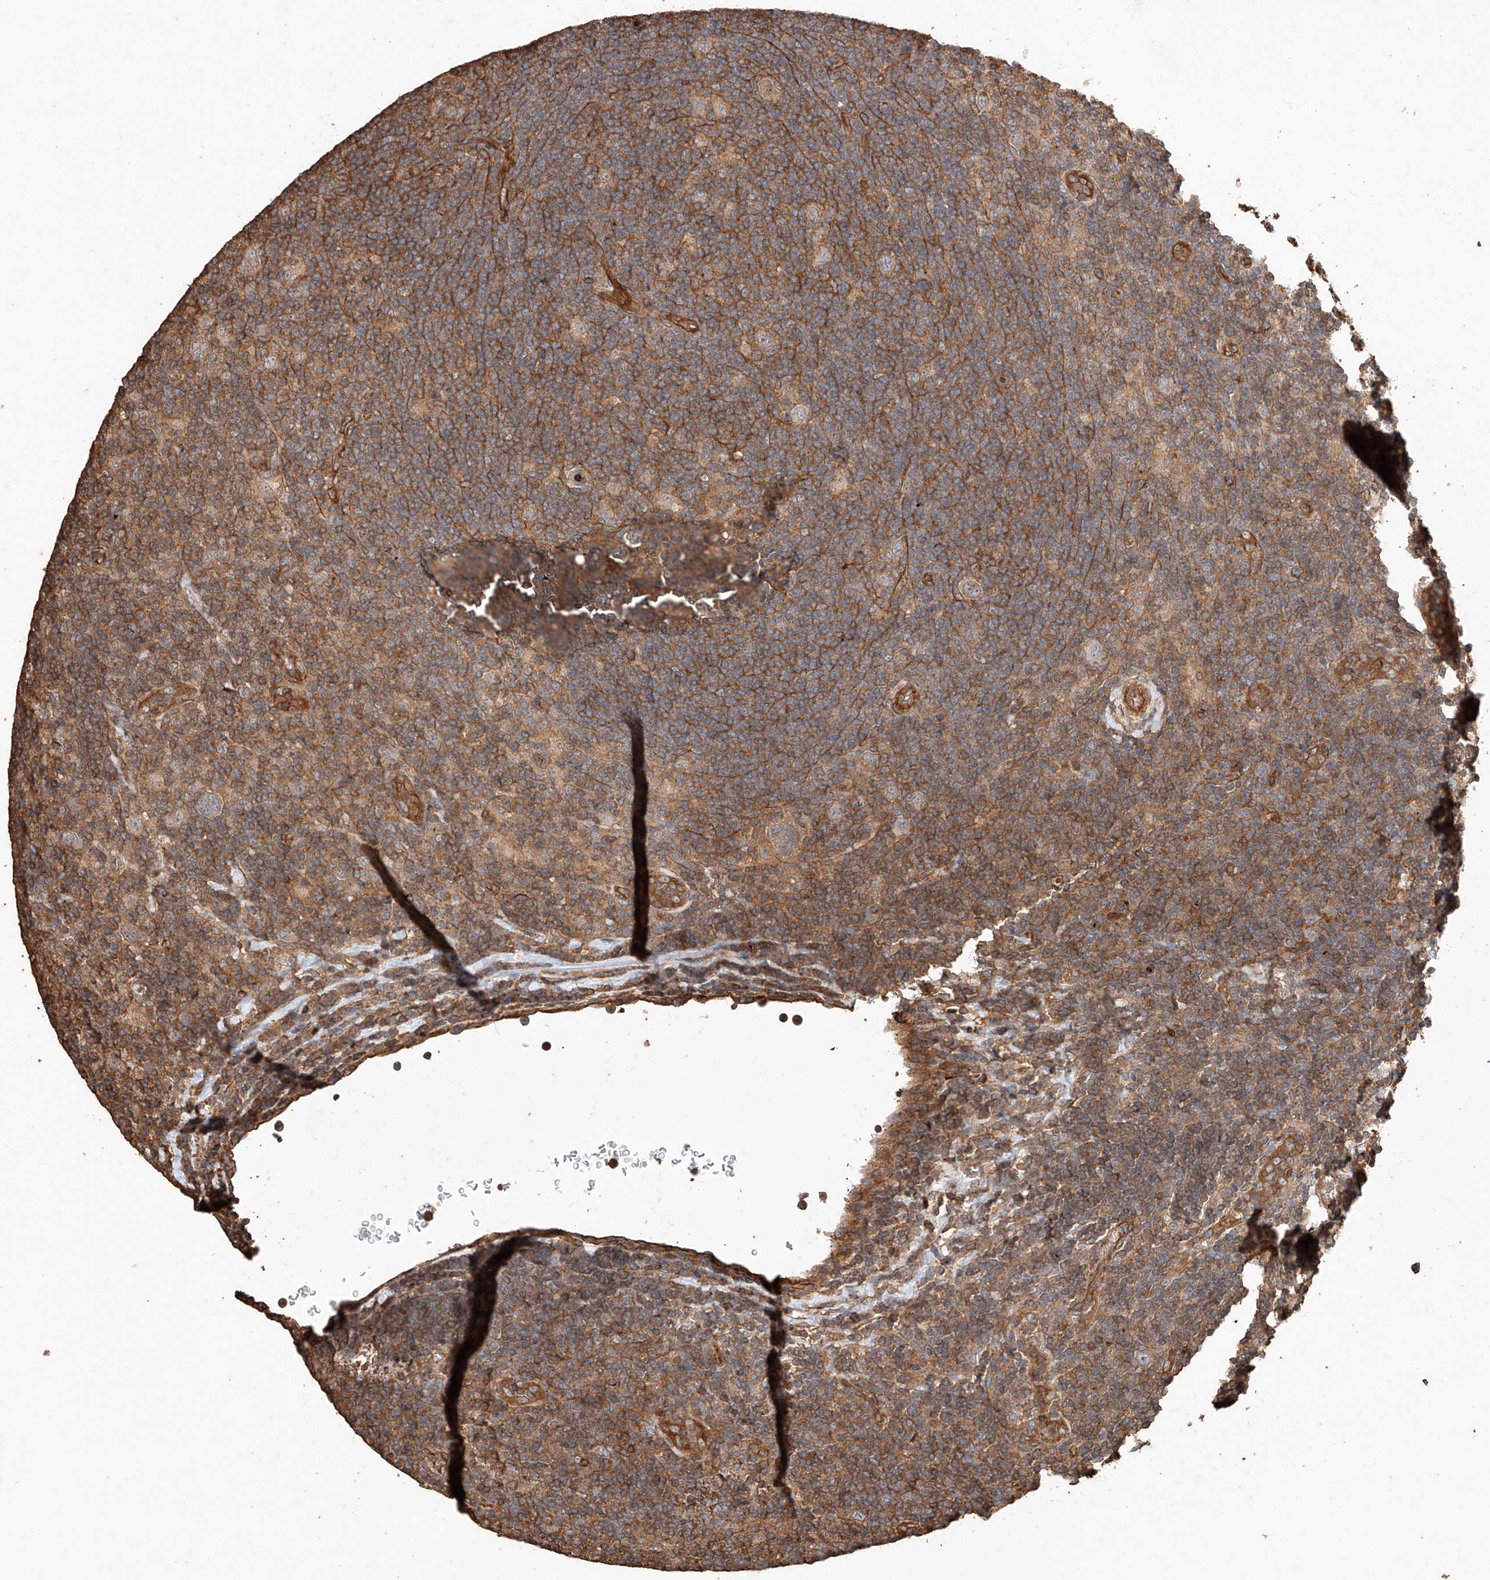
{"staining": {"intensity": "weak", "quantity": "<25%", "location": "cytoplasmic/membranous"}, "tissue": "lymphoma", "cell_type": "Tumor cells", "image_type": "cancer", "snomed": [{"axis": "morphology", "description": "Hodgkin's disease, NOS"}, {"axis": "topography", "description": "Lymph node"}], "caption": "Immunohistochemistry (IHC) image of lymphoma stained for a protein (brown), which displays no staining in tumor cells. Brightfield microscopy of IHC stained with DAB (brown) and hematoxylin (blue), captured at high magnification.", "gene": "GHDC", "patient": {"sex": "female", "age": 57}}